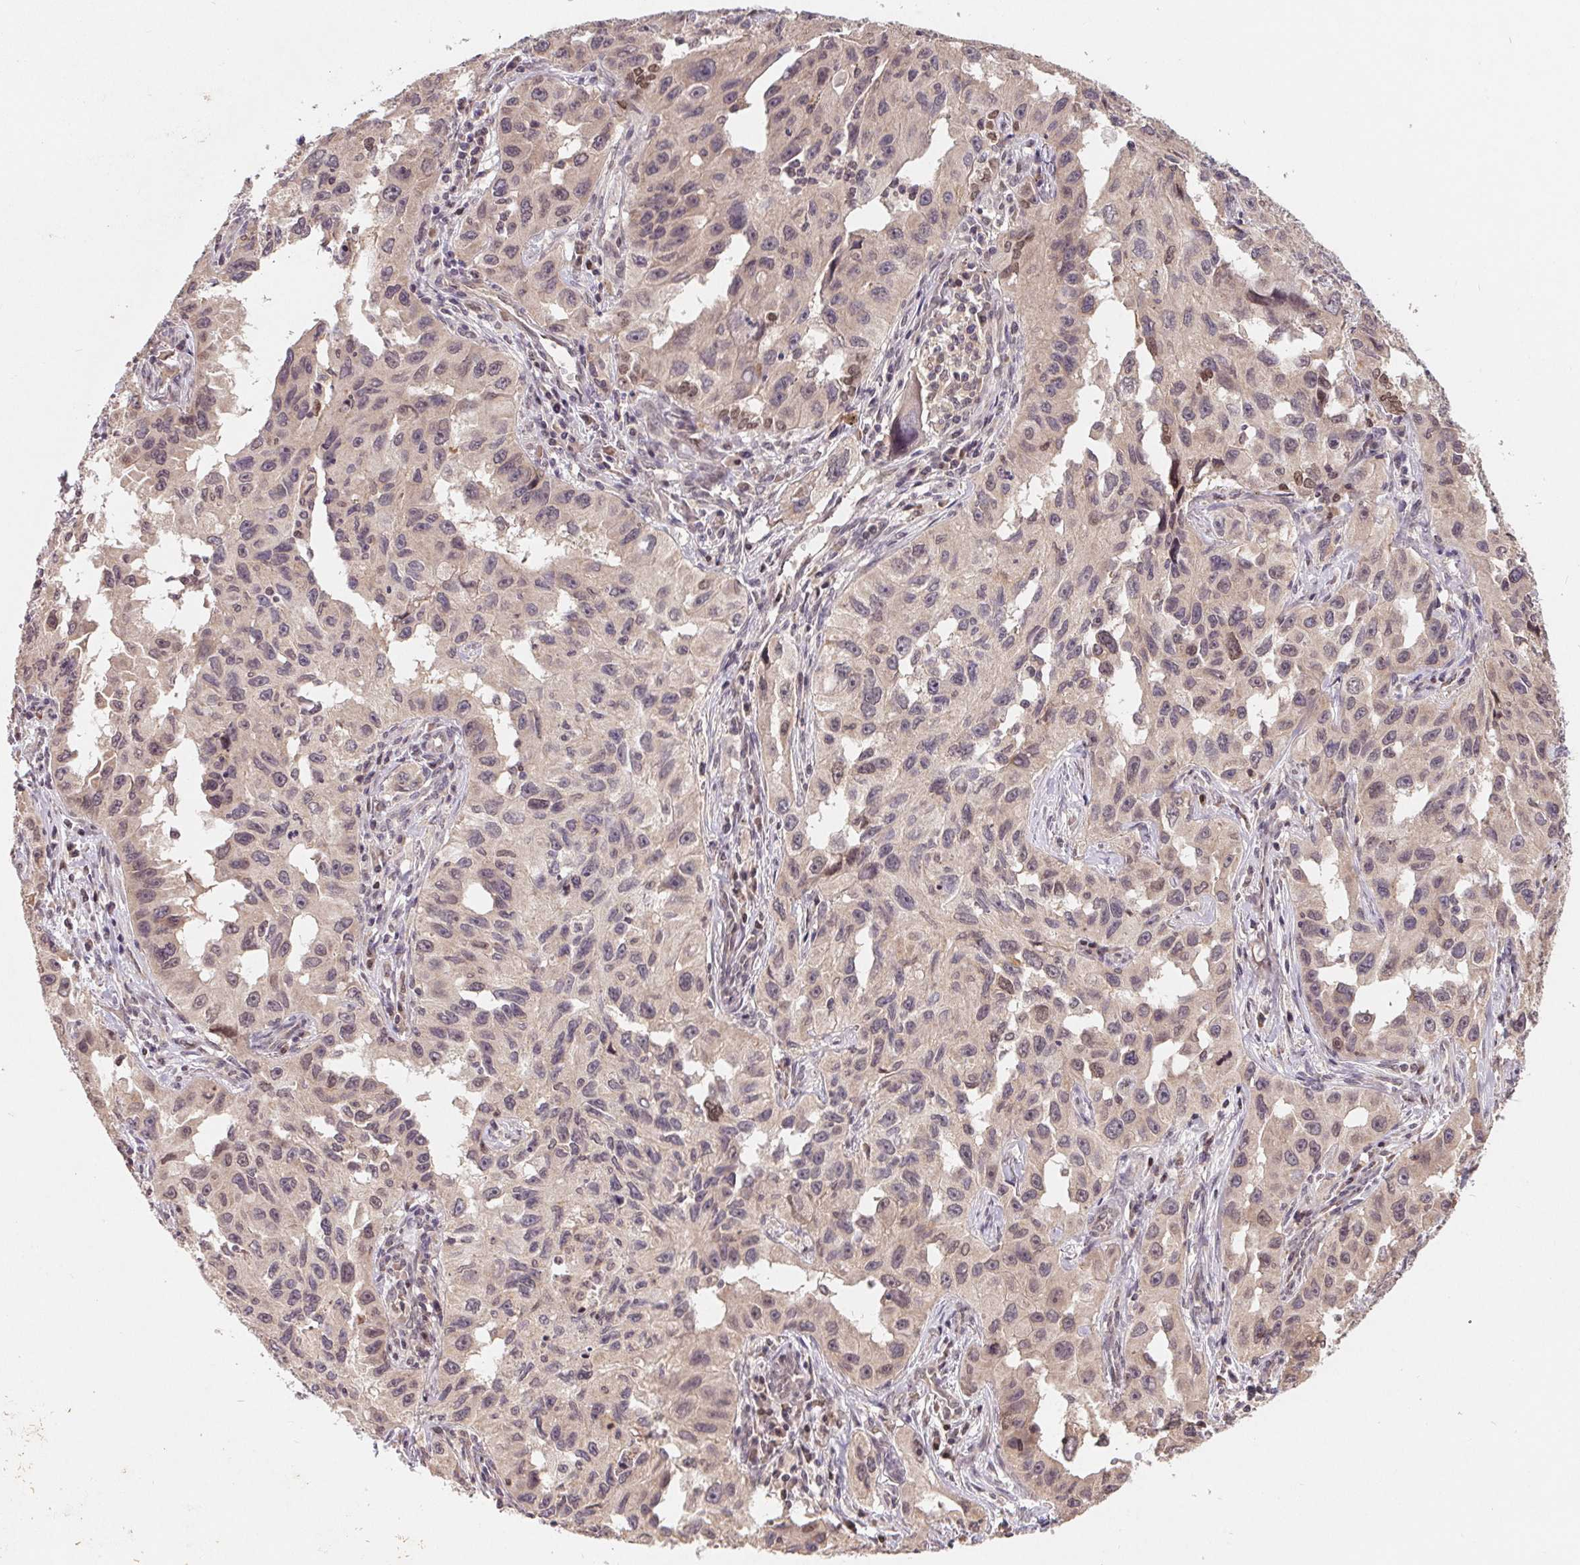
{"staining": {"intensity": "moderate", "quantity": "<25%", "location": "nuclear"}, "tissue": "lung cancer", "cell_type": "Tumor cells", "image_type": "cancer", "snomed": [{"axis": "morphology", "description": "Adenocarcinoma, NOS"}, {"axis": "topography", "description": "Lung"}], "caption": "Lung cancer tissue shows moderate nuclear expression in about <25% of tumor cells, visualized by immunohistochemistry.", "gene": "HMGN3", "patient": {"sex": "female", "age": 73}}